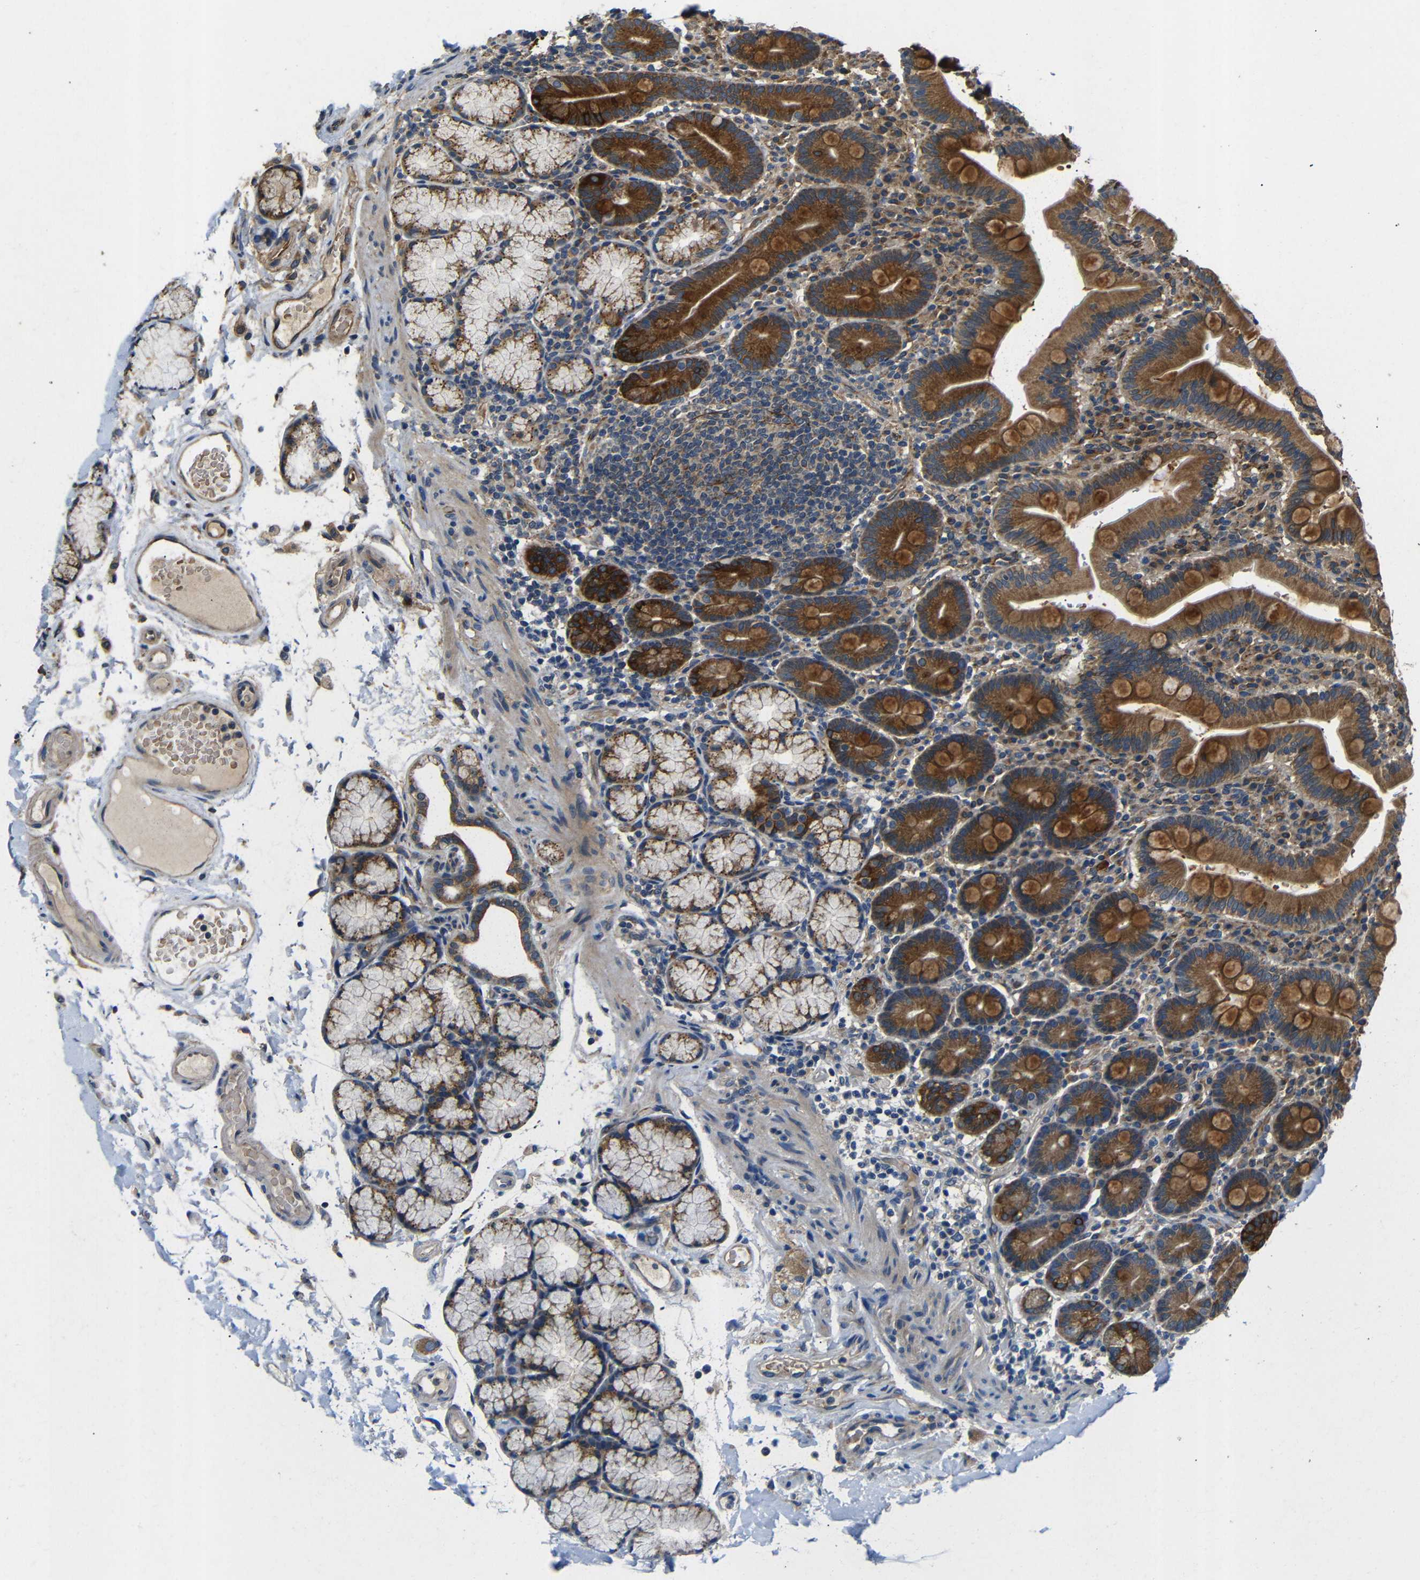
{"staining": {"intensity": "strong", "quantity": ">75%", "location": "cytoplasmic/membranous"}, "tissue": "duodenum", "cell_type": "Glandular cells", "image_type": "normal", "snomed": [{"axis": "morphology", "description": "Normal tissue, NOS"}, {"axis": "topography", "description": "Small intestine, NOS"}], "caption": "Approximately >75% of glandular cells in benign duodenum show strong cytoplasmic/membranous protein expression as visualized by brown immunohistochemical staining.", "gene": "TRPC1", "patient": {"sex": "female", "age": 71}}